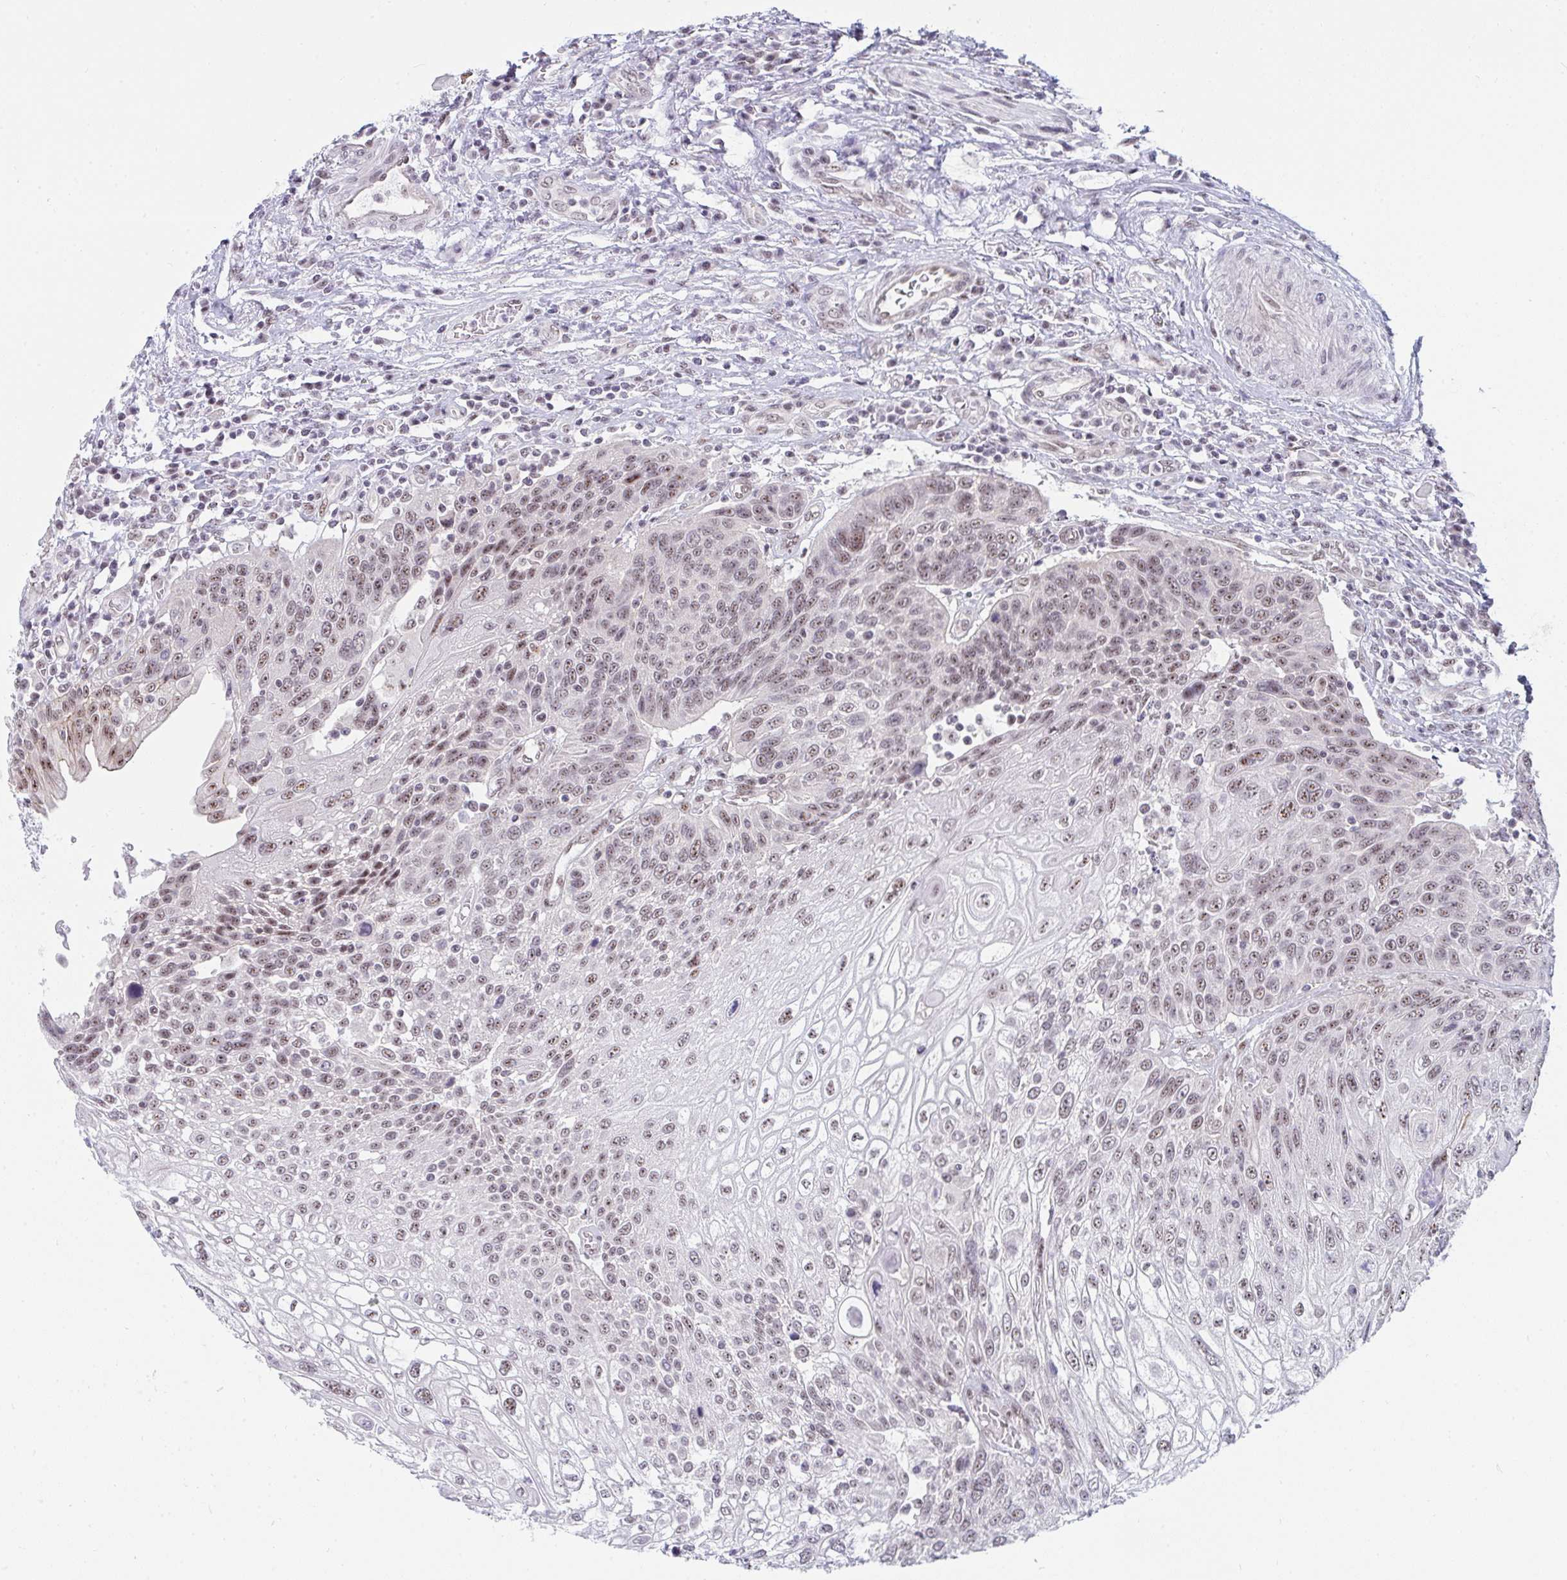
{"staining": {"intensity": "moderate", "quantity": "25%-75%", "location": "nuclear"}, "tissue": "urothelial cancer", "cell_type": "Tumor cells", "image_type": "cancer", "snomed": [{"axis": "morphology", "description": "Urothelial carcinoma, High grade"}, {"axis": "topography", "description": "Urinary bladder"}], "caption": "Human high-grade urothelial carcinoma stained with a protein marker displays moderate staining in tumor cells.", "gene": "PRR14", "patient": {"sex": "female", "age": 70}}